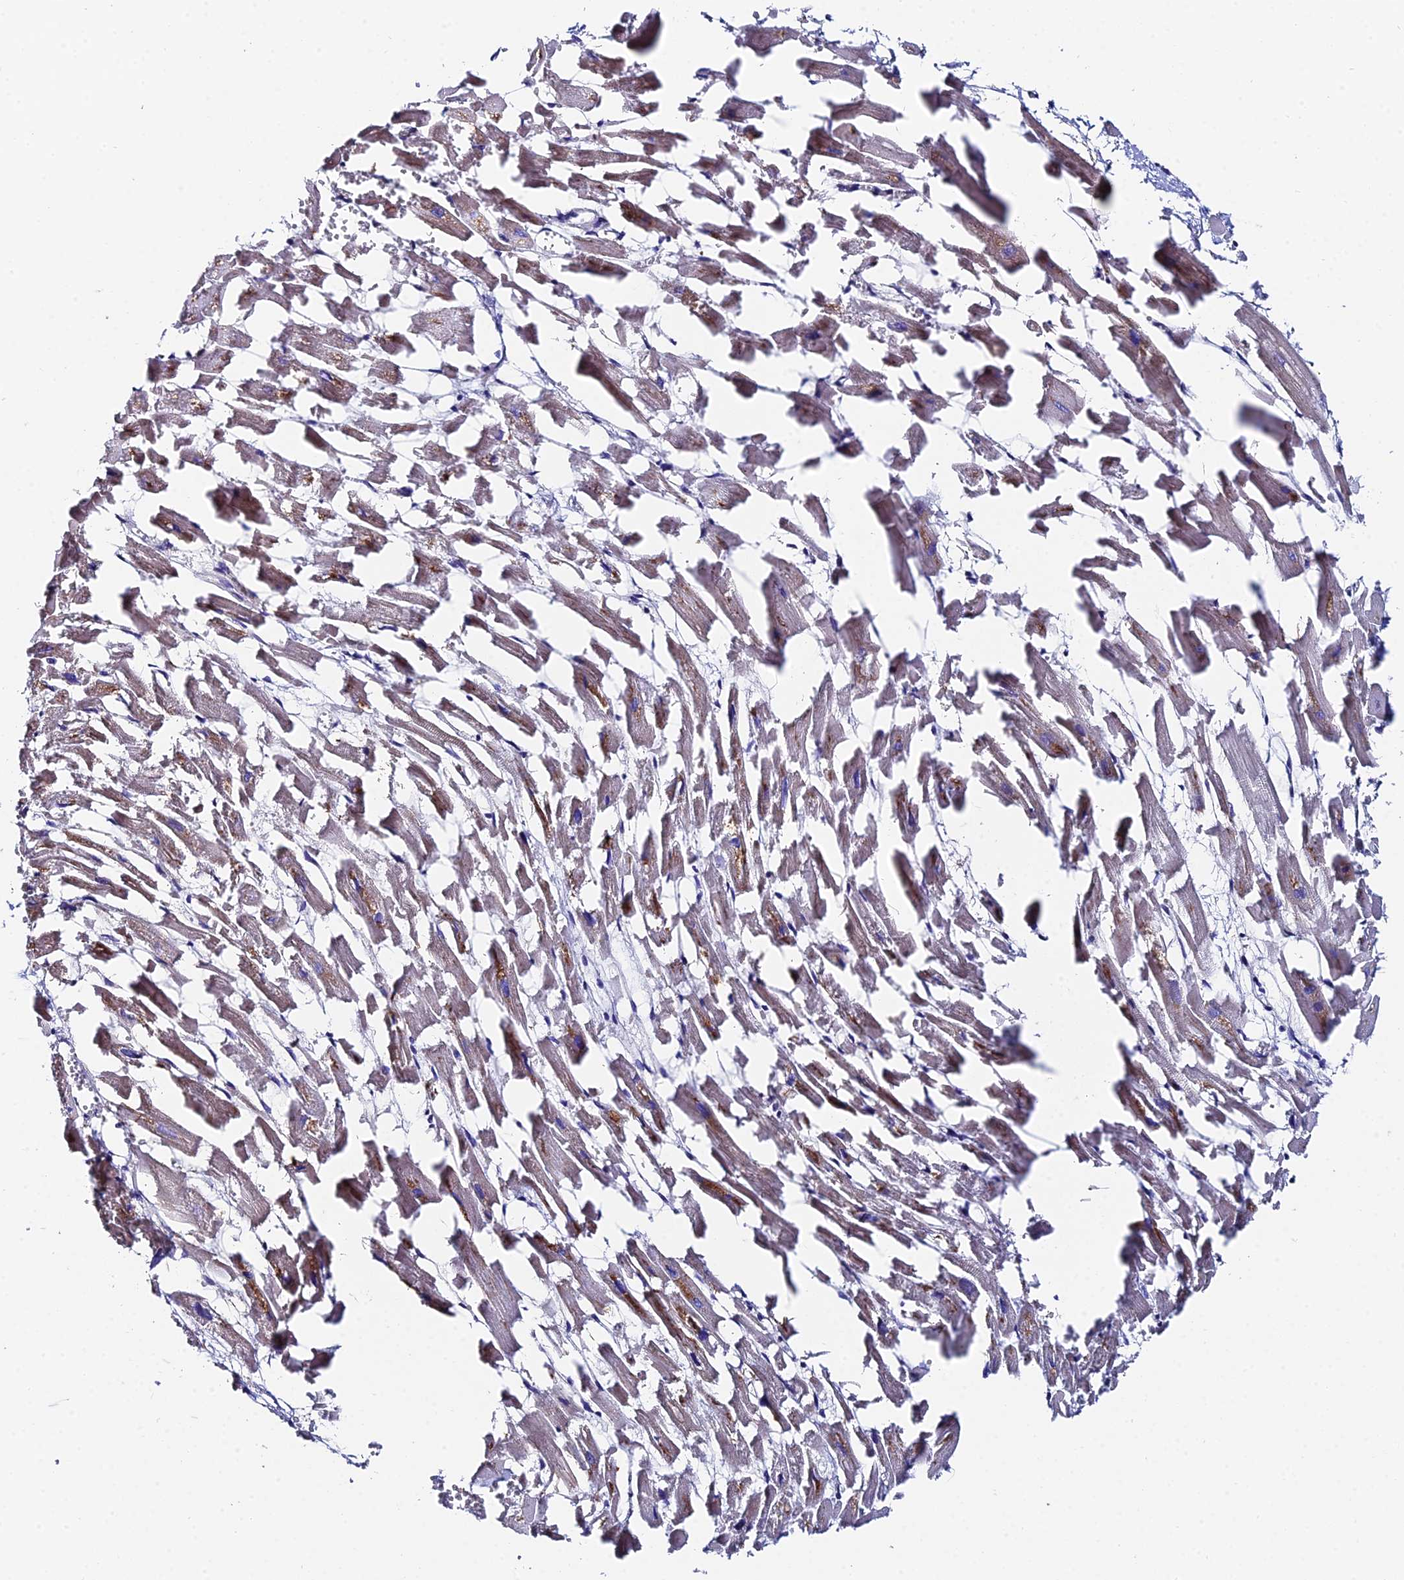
{"staining": {"intensity": "weak", "quantity": "25%-75%", "location": "cytoplasmic/membranous"}, "tissue": "heart muscle", "cell_type": "Cardiomyocytes", "image_type": "normal", "snomed": [{"axis": "morphology", "description": "Normal tissue, NOS"}, {"axis": "topography", "description": "Heart"}], "caption": "IHC histopathology image of benign heart muscle: heart muscle stained using immunohistochemistry shows low levels of weak protein expression localized specifically in the cytoplasmic/membranous of cardiomyocytes, appearing as a cytoplasmic/membranous brown color.", "gene": "UBE2L3", "patient": {"sex": "female", "age": 64}}